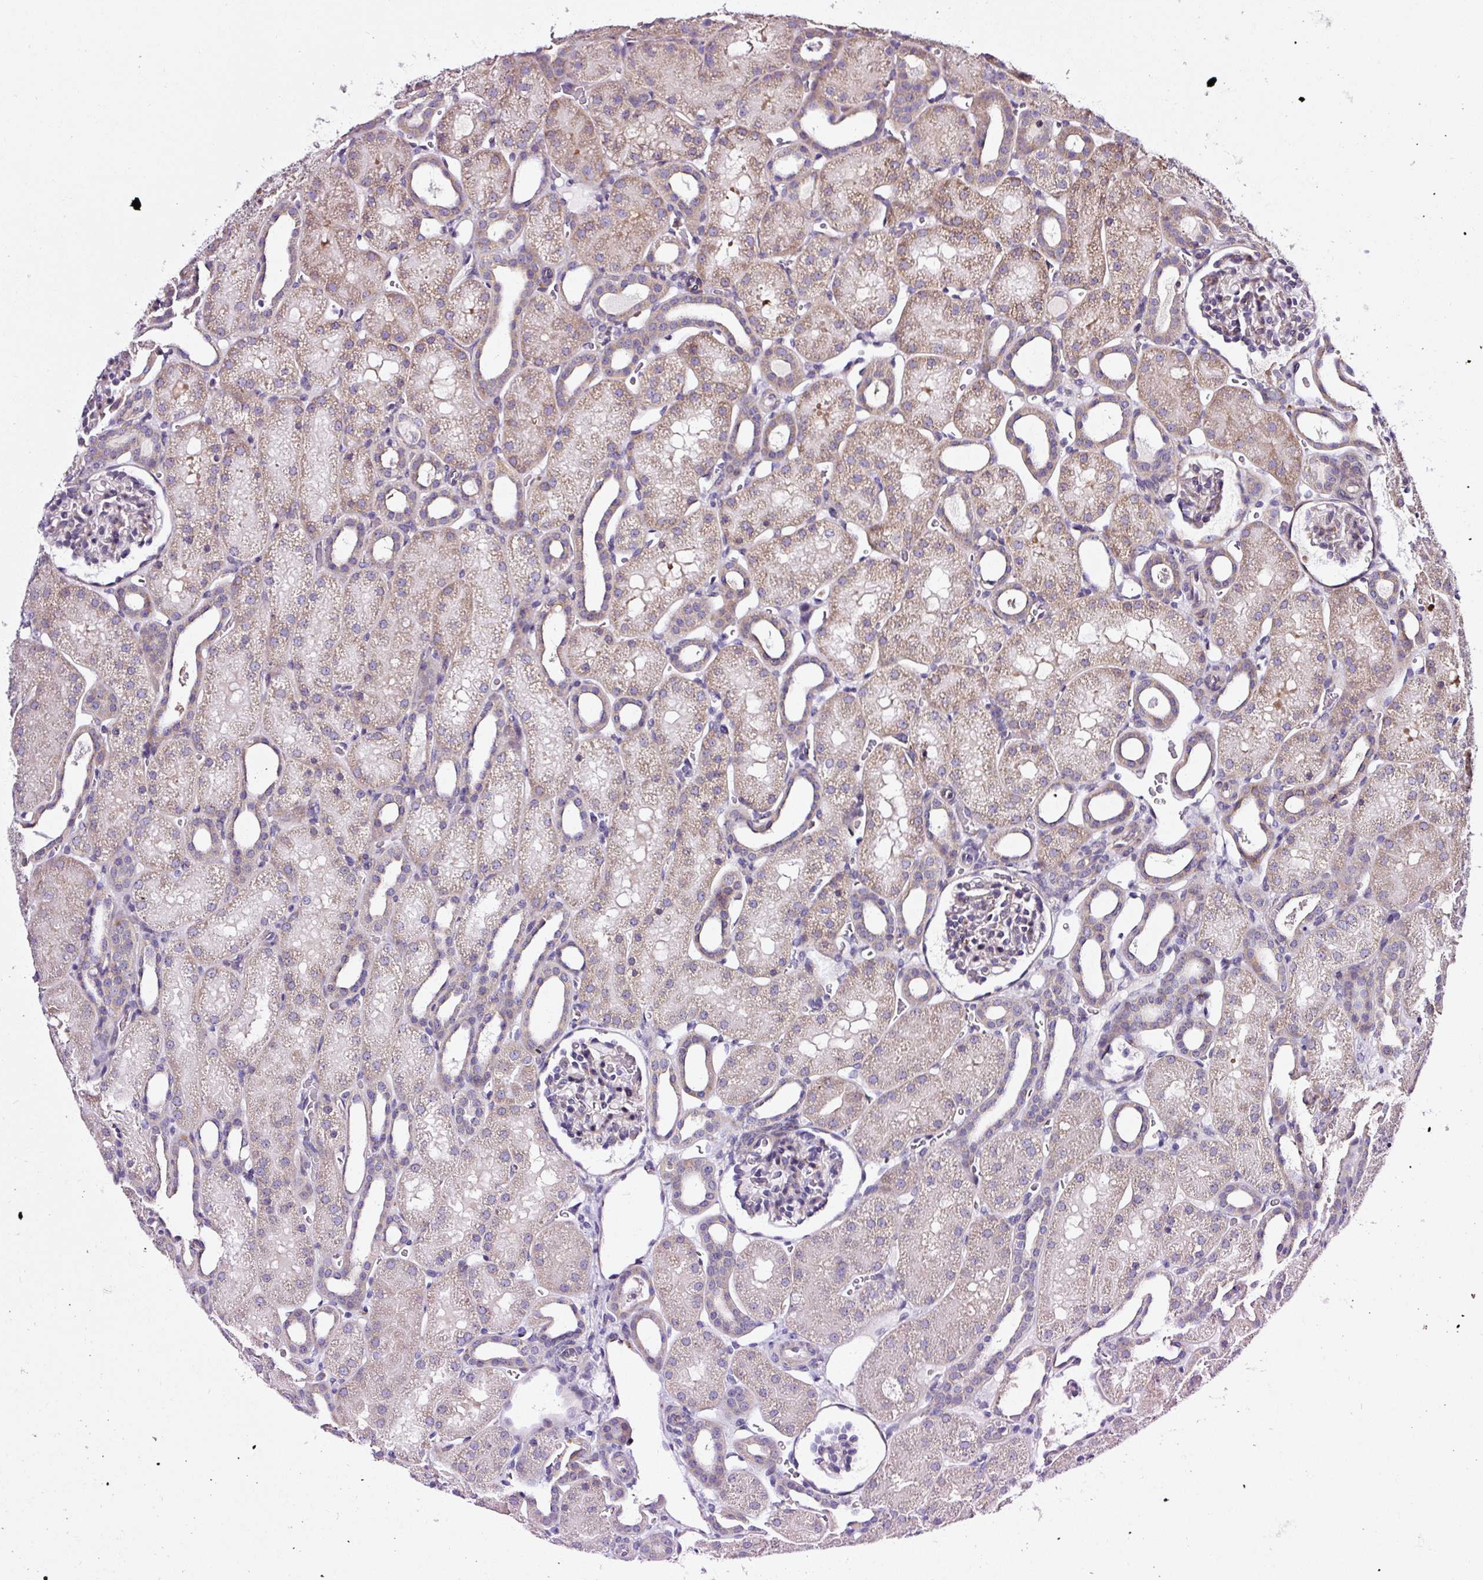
{"staining": {"intensity": "negative", "quantity": "none", "location": "none"}, "tissue": "kidney", "cell_type": "Cells in glomeruli", "image_type": "normal", "snomed": [{"axis": "morphology", "description": "Normal tissue, NOS"}, {"axis": "topography", "description": "Kidney"}], "caption": "A high-resolution micrograph shows immunohistochemistry staining of unremarkable kidney, which shows no significant positivity in cells in glomeruli.", "gene": "RPL10A", "patient": {"sex": "male", "age": 2}}